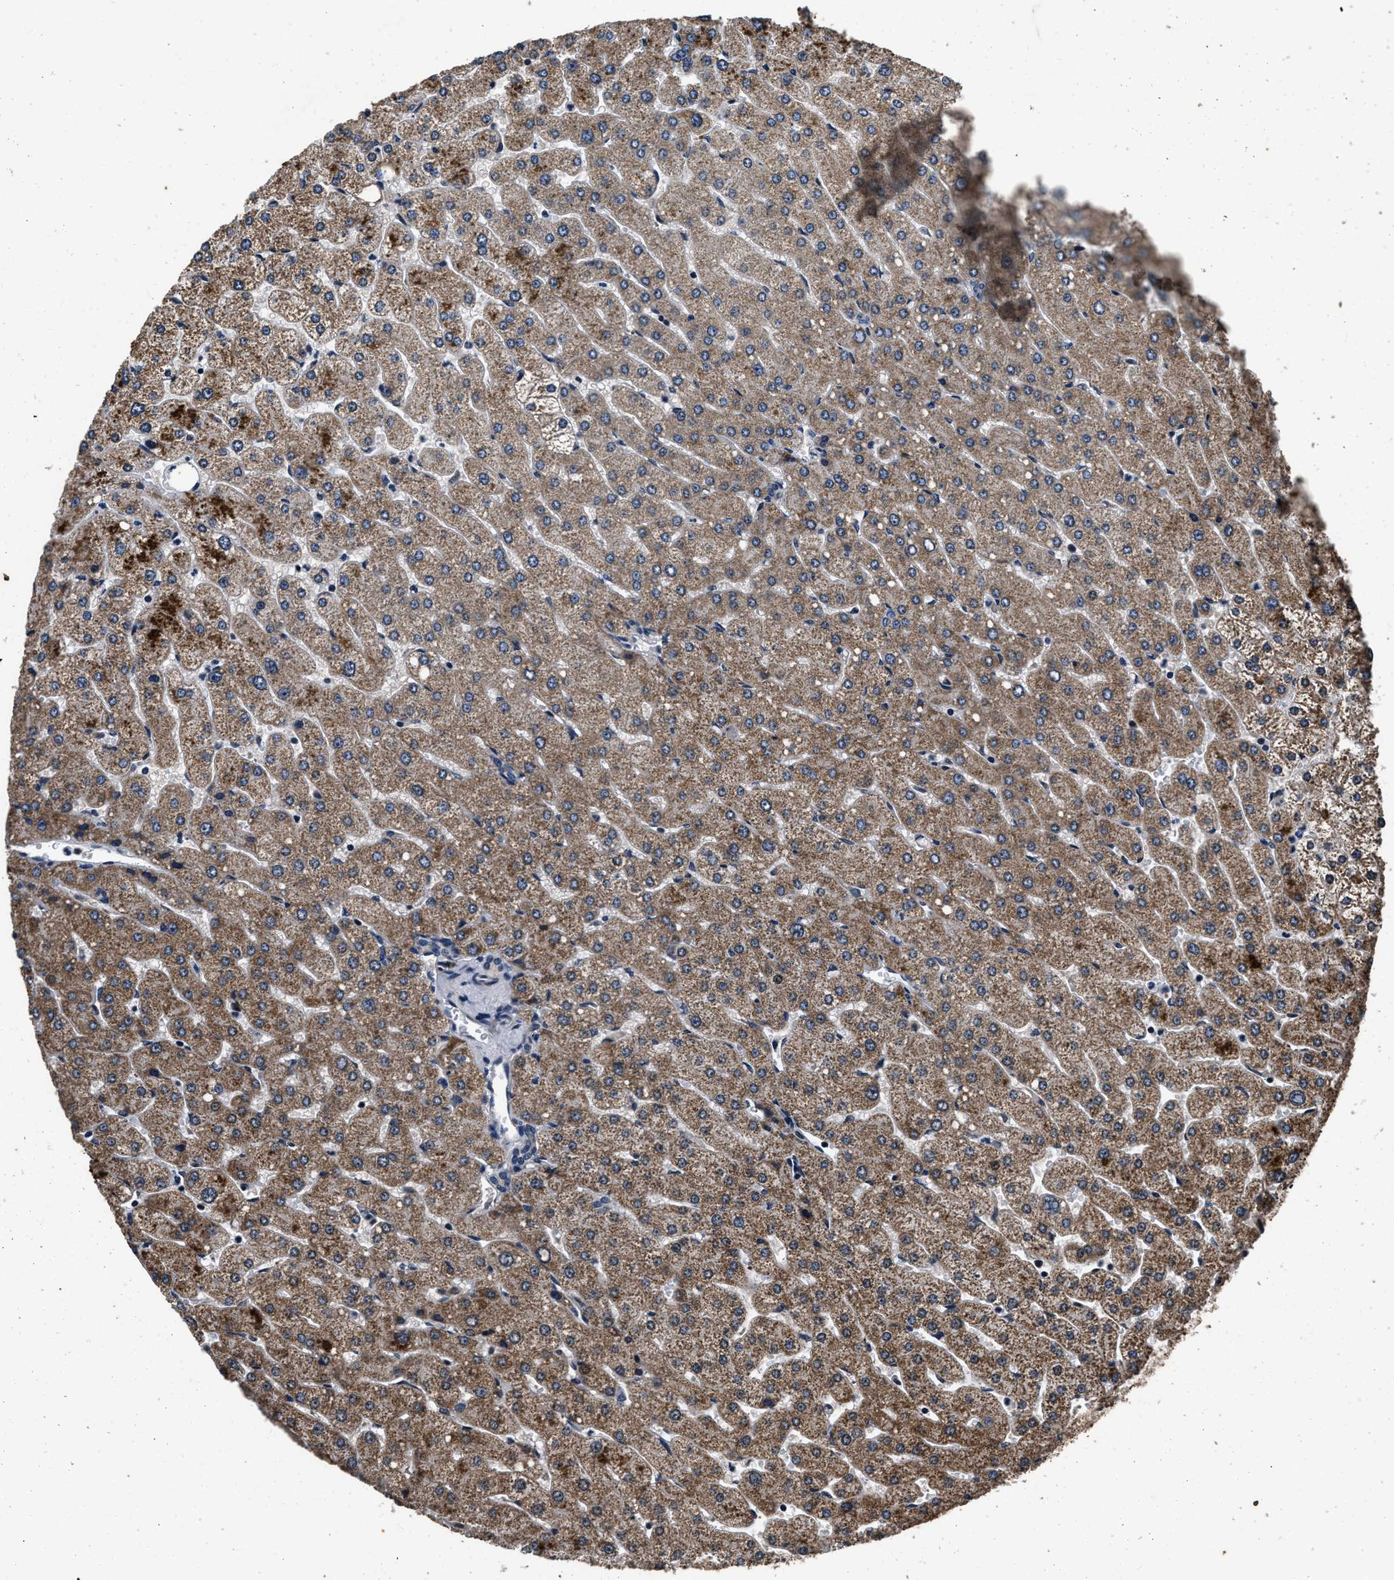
{"staining": {"intensity": "negative", "quantity": "none", "location": "none"}, "tissue": "liver", "cell_type": "Cholangiocytes", "image_type": "normal", "snomed": [{"axis": "morphology", "description": "Normal tissue, NOS"}, {"axis": "topography", "description": "Liver"}], "caption": "Photomicrograph shows no significant protein positivity in cholangiocytes of benign liver. Brightfield microscopy of immunohistochemistry (IHC) stained with DAB (brown) and hematoxylin (blue), captured at high magnification.", "gene": "CSTF1", "patient": {"sex": "male", "age": 55}}